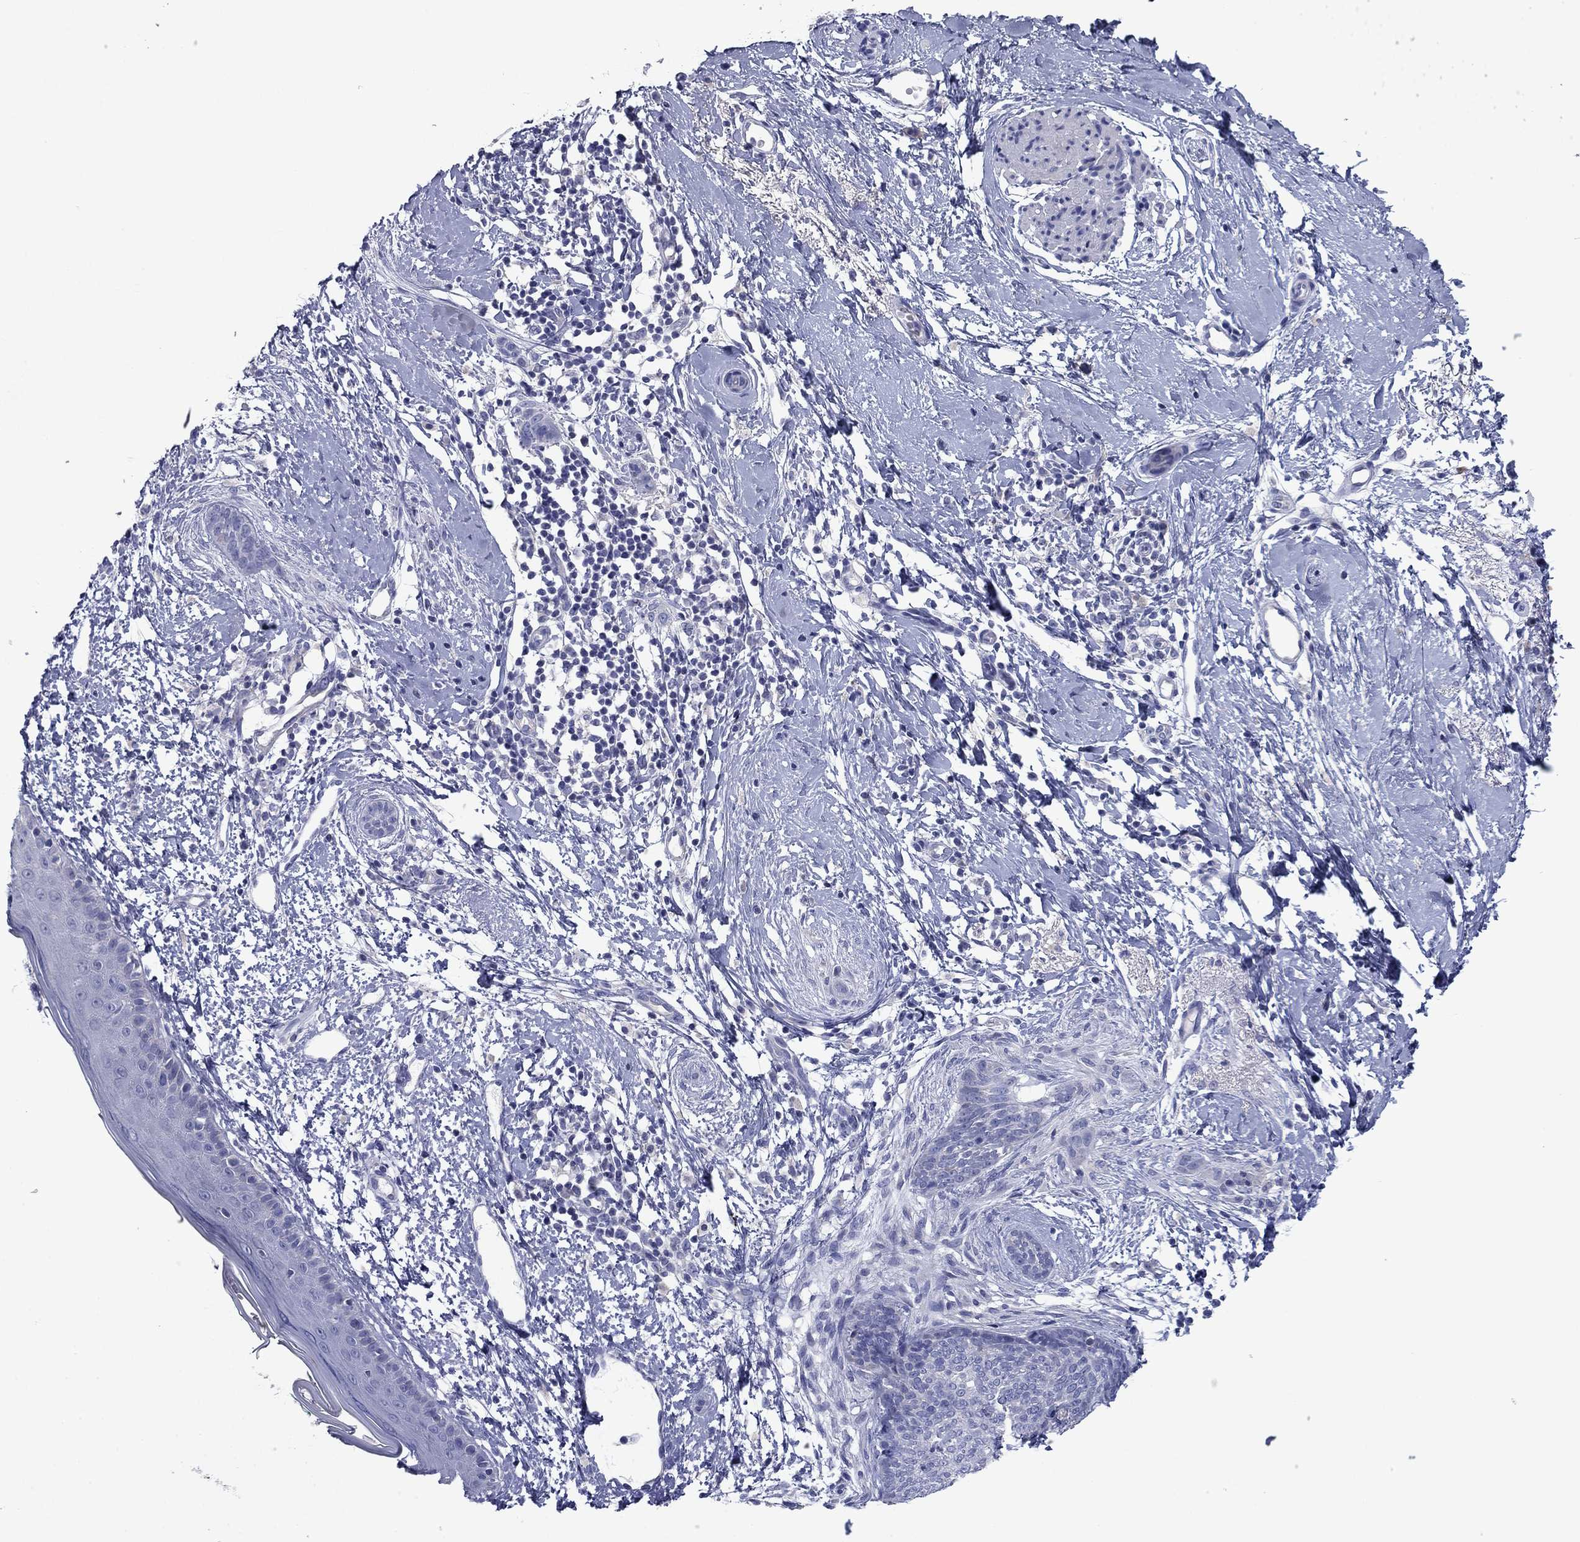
{"staining": {"intensity": "negative", "quantity": "none", "location": "none"}, "tissue": "skin cancer", "cell_type": "Tumor cells", "image_type": "cancer", "snomed": [{"axis": "morphology", "description": "Basal cell carcinoma"}, {"axis": "topography", "description": "Skin"}], "caption": "Basal cell carcinoma (skin) was stained to show a protein in brown. There is no significant expression in tumor cells.", "gene": "GRK7", "patient": {"sex": "female", "age": 65}}